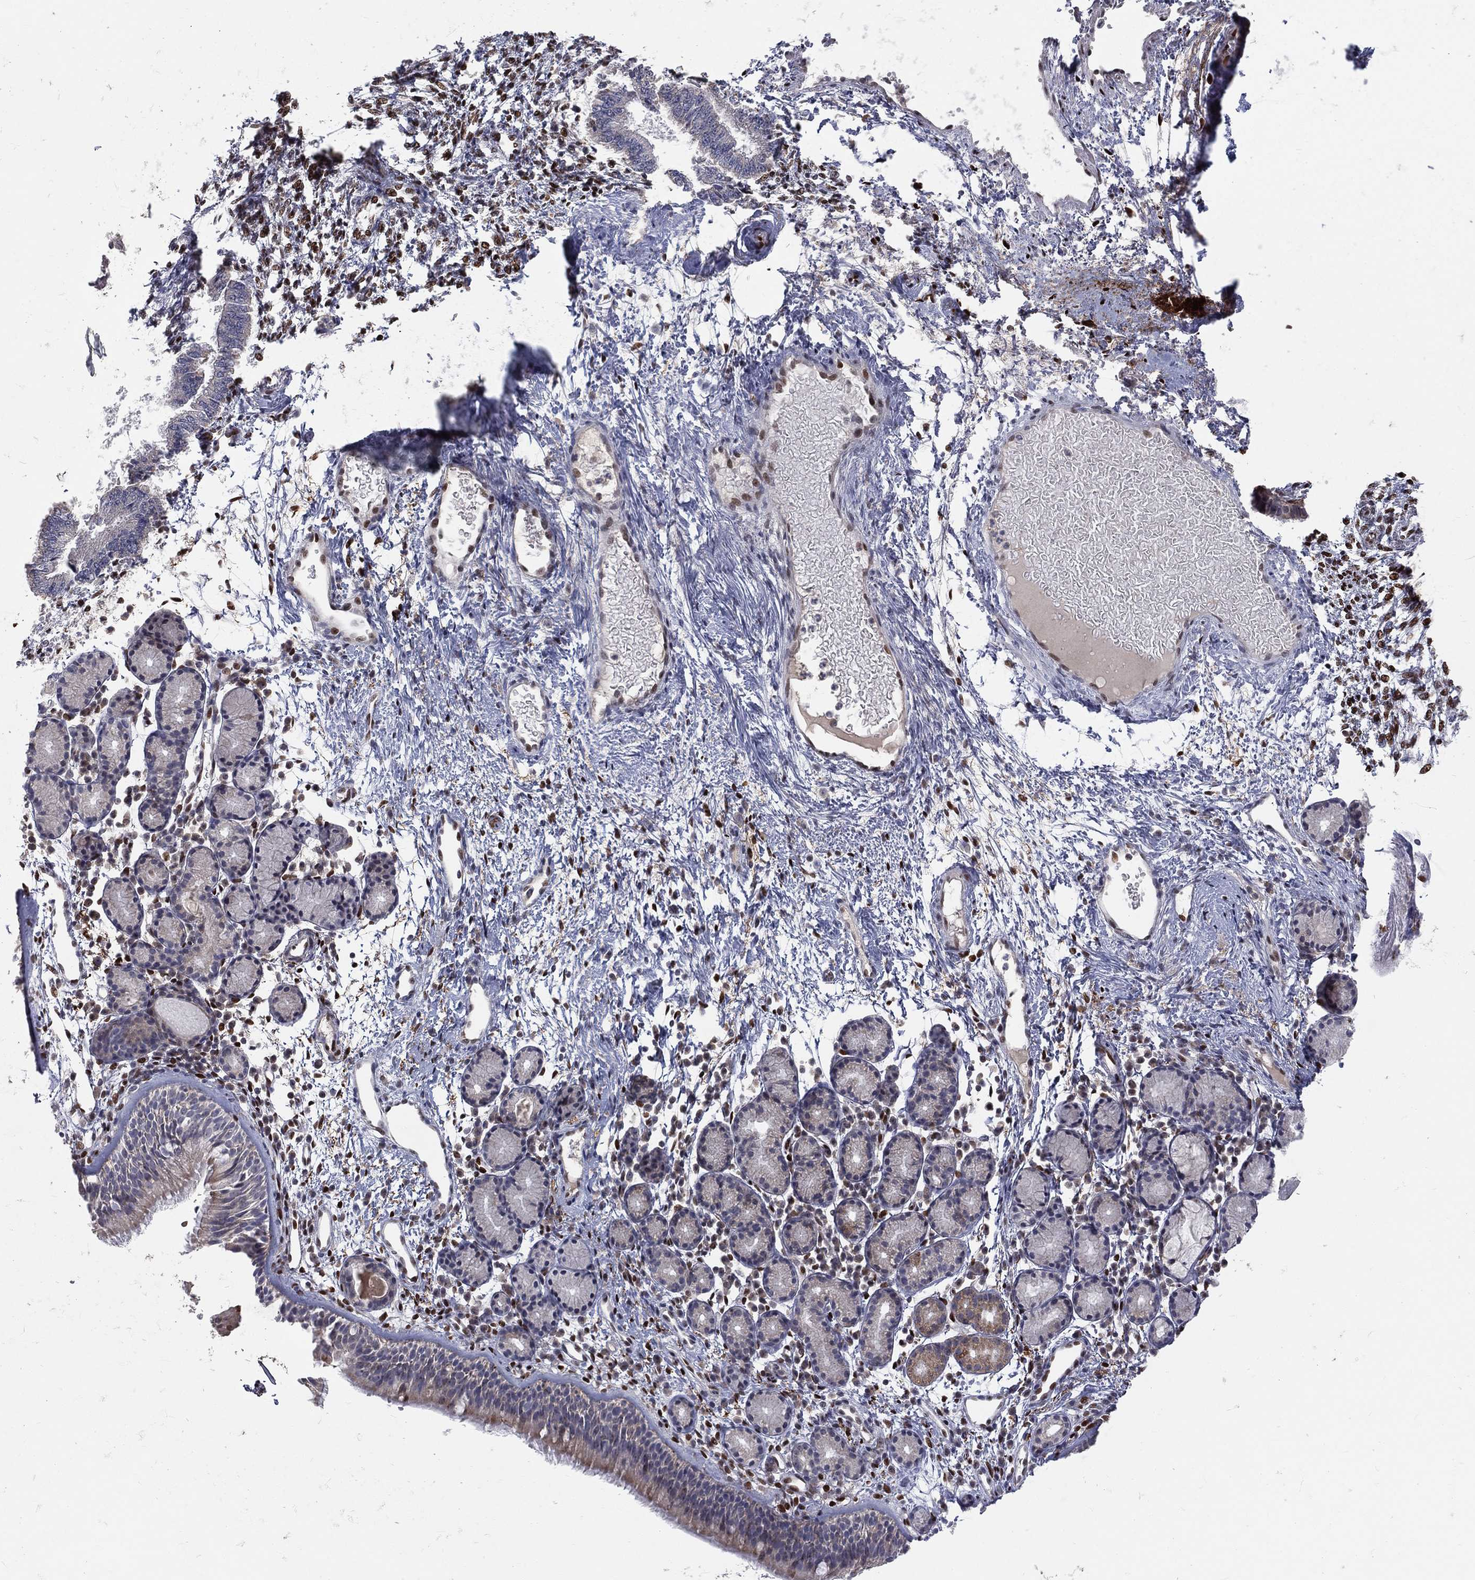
{"staining": {"intensity": "moderate", "quantity": "<25%", "location": "cytoplasmic/membranous"}, "tissue": "nasopharynx", "cell_type": "Respiratory epithelial cells", "image_type": "normal", "snomed": [{"axis": "morphology", "description": "Normal tissue, NOS"}, {"axis": "morphology", "description": "Inflammation, NOS"}, {"axis": "topography", "description": "Nasopharynx"}], "caption": "Immunohistochemical staining of normal nasopharynx shows <25% levels of moderate cytoplasmic/membranous protein expression in approximately <25% of respiratory epithelial cells. (brown staining indicates protein expression, while blue staining denotes nuclei).", "gene": "ZEB1", "patient": {"sex": "female", "age": 55}}